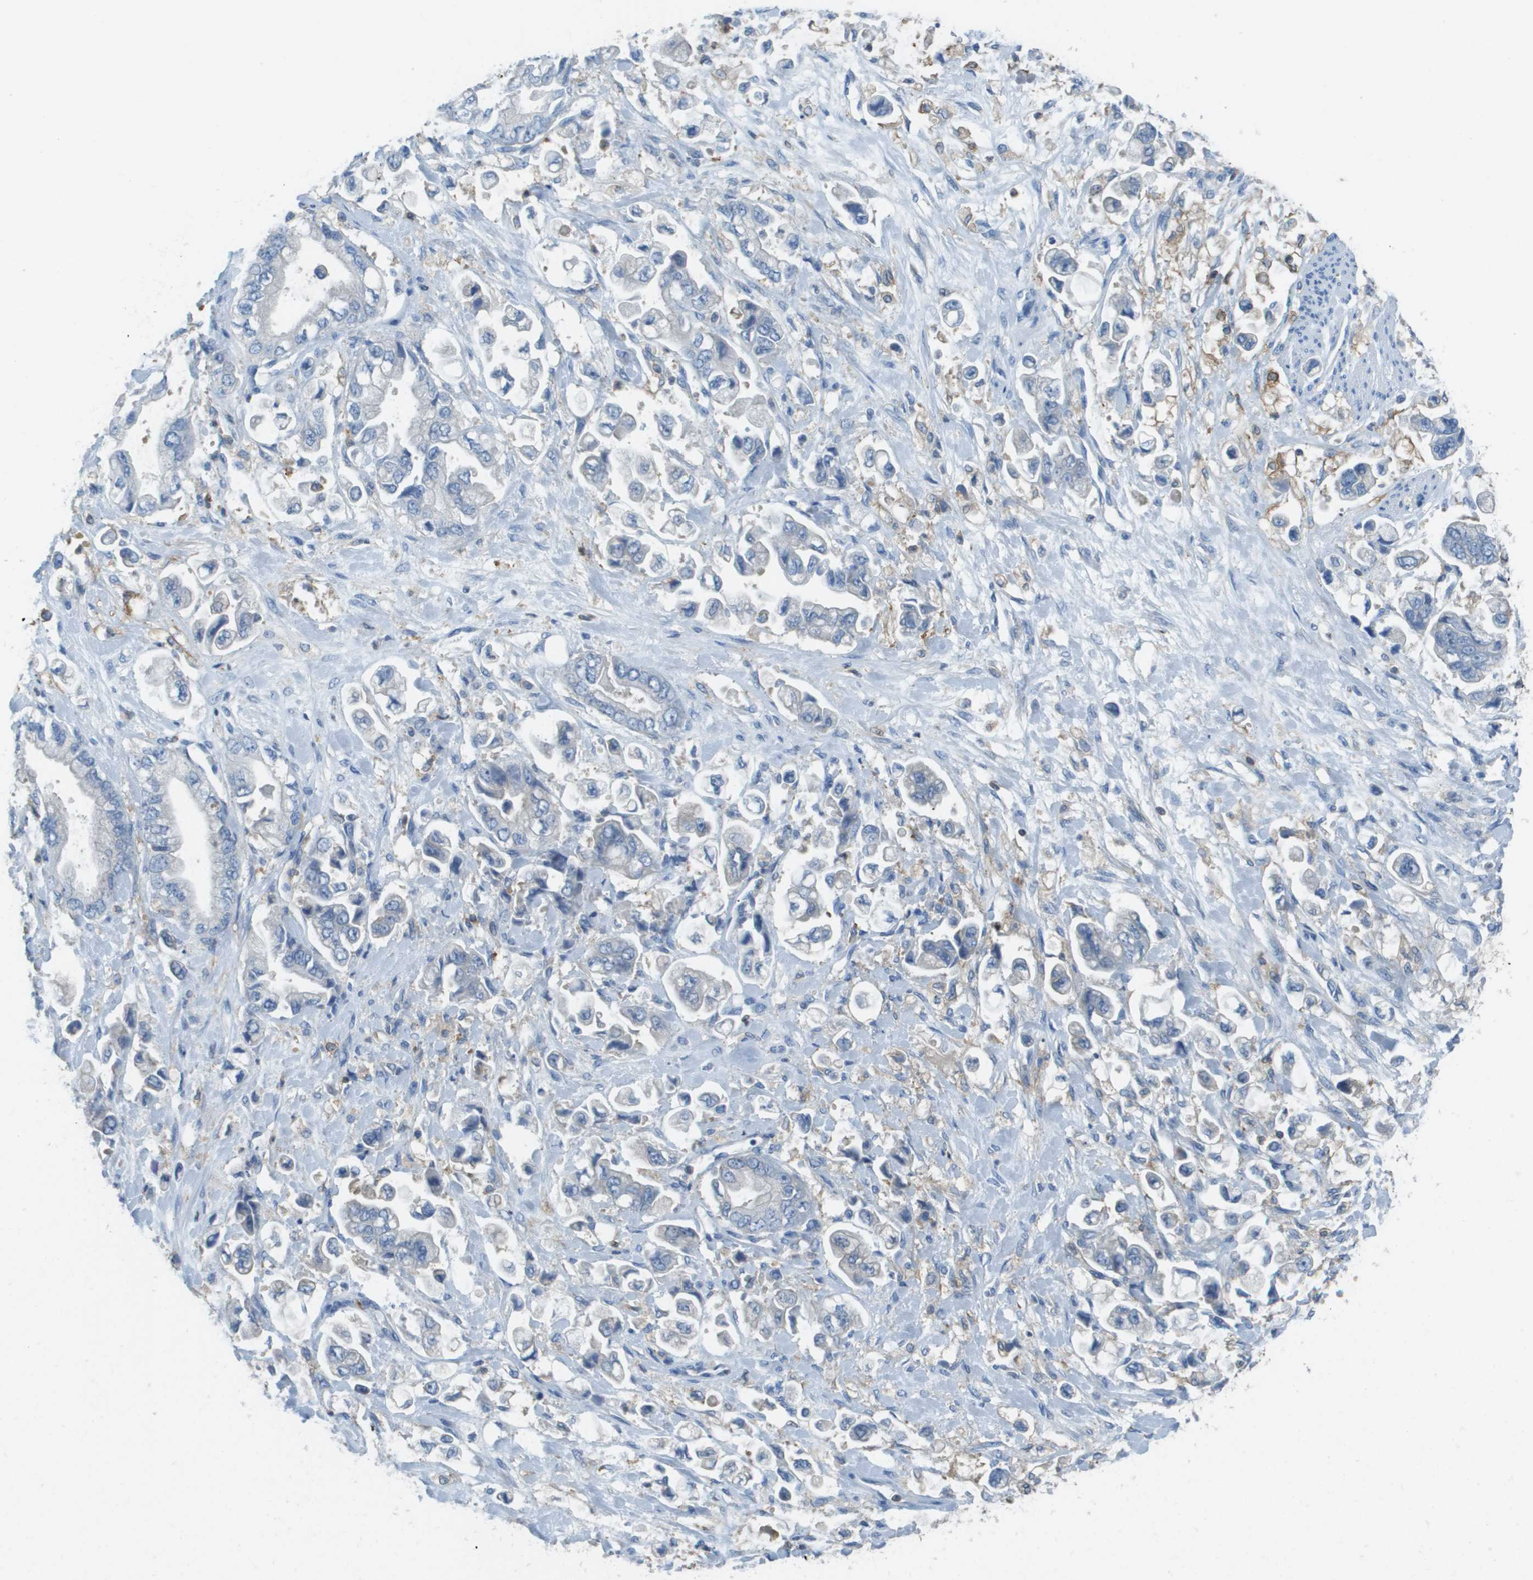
{"staining": {"intensity": "negative", "quantity": "none", "location": "none"}, "tissue": "stomach cancer", "cell_type": "Tumor cells", "image_type": "cancer", "snomed": [{"axis": "morphology", "description": "Normal tissue, NOS"}, {"axis": "morphology", "description": "Adenocarcinoma, NOS"}, {"axis": "topography", "description": "Stomach"}], "caption": "A high-resolution image shows immunohistochemistry staining of stomach cancer, which displays no significant staining in tumor cells. (Brightfield microscopy of DAB (3,3'-diaminobenzidine) immunohistochemistry (IHC) at high magnification).", "gene": "APBB1IP", "patient": {"sex": "male", "age": 62}}